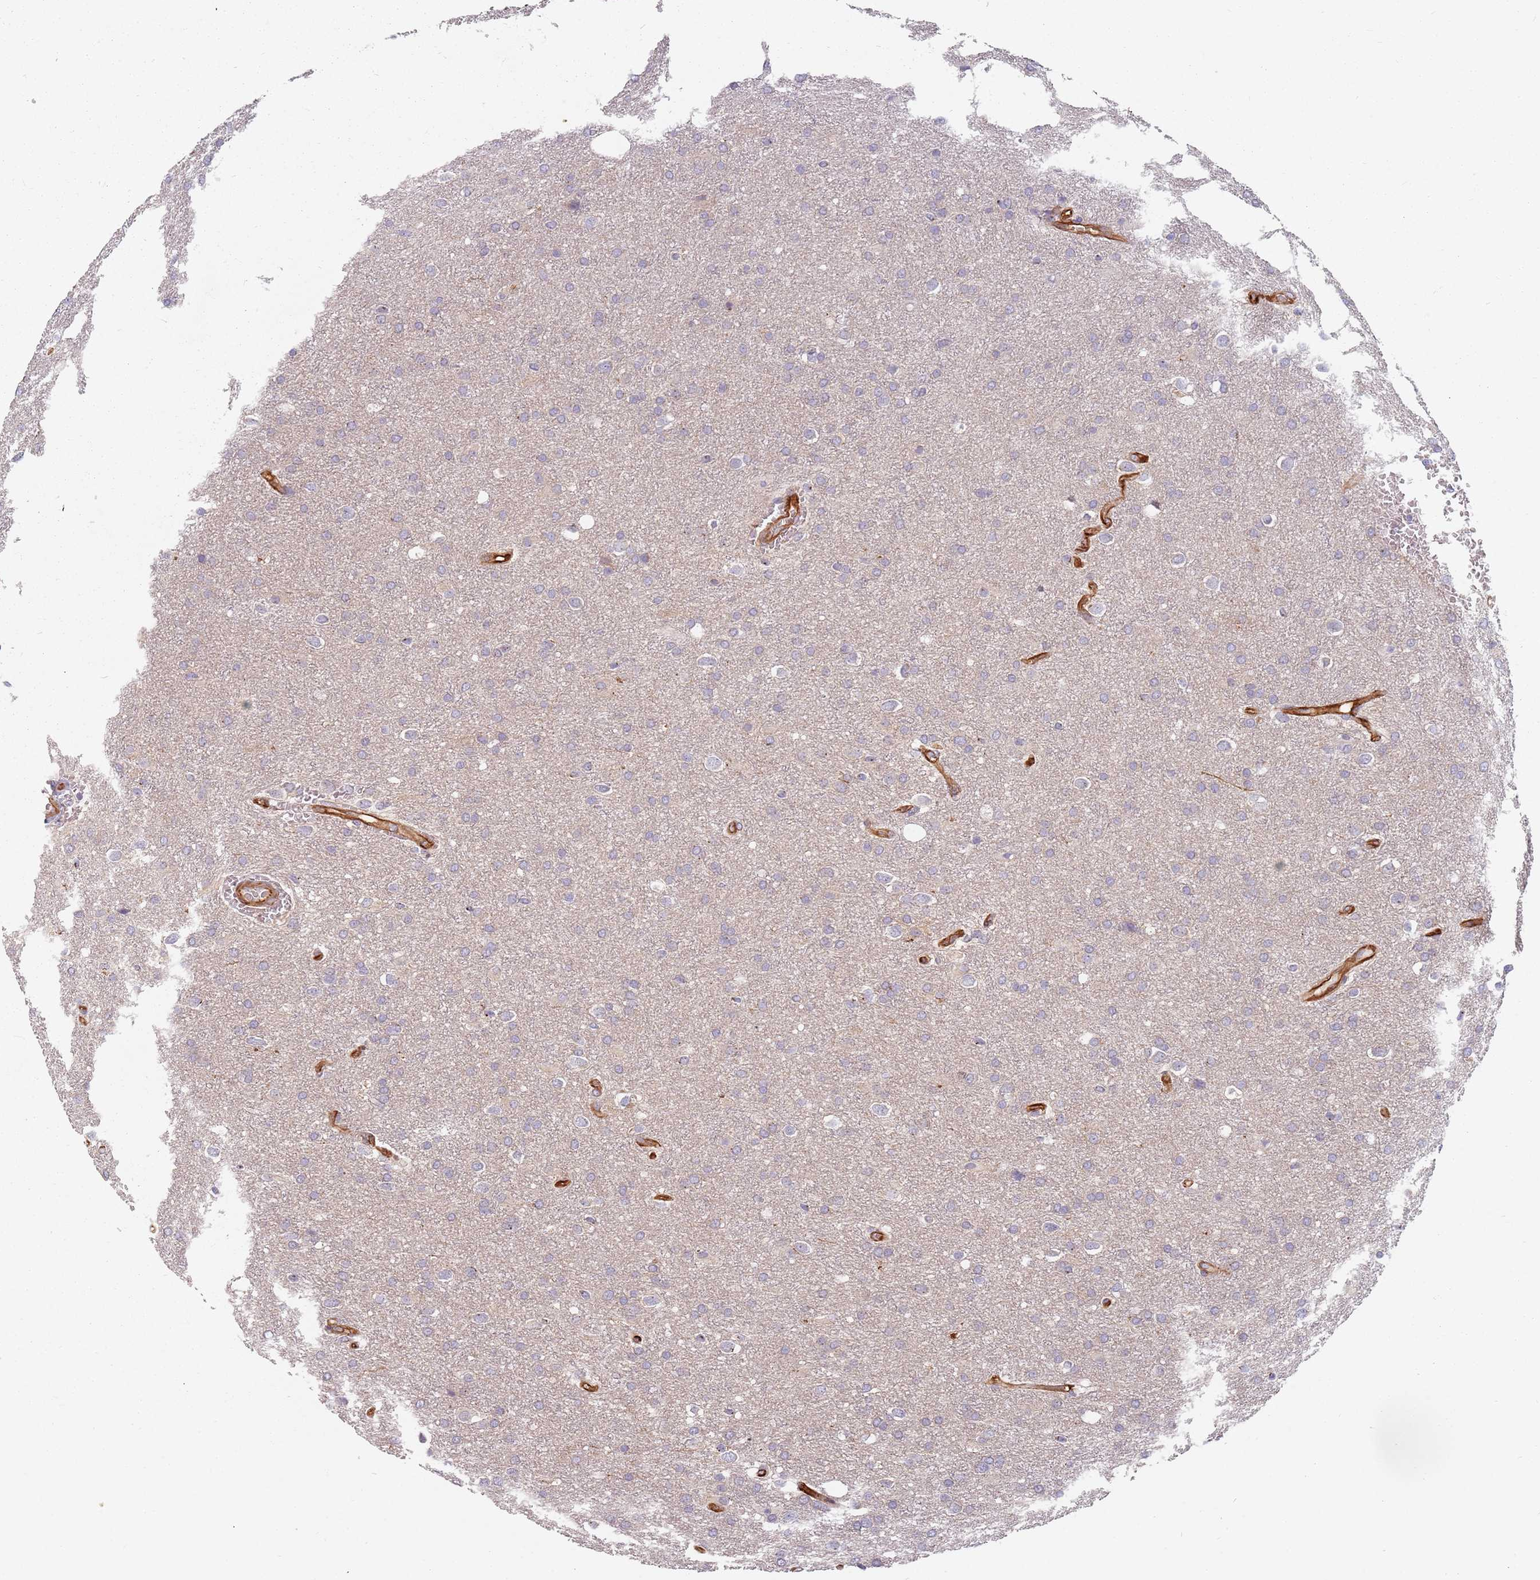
{"staining": {"intensity": "negative", "quantity": "none", "location": "none"}, "tissue": "glioma", "cell_type": "Tumor cells", "image_type": "cancer", "snomed": [{"axis": "morphology", "description": "Glioma, malignant, Low grade"}, {"axis": "topography", "description": "Brain"}], "caption": "Immunohistochemical staining of human glioma shows no significant staining in tumor cells.", "gene": "GAS2L3", "patient": {"sex": "female", "age": 32}}